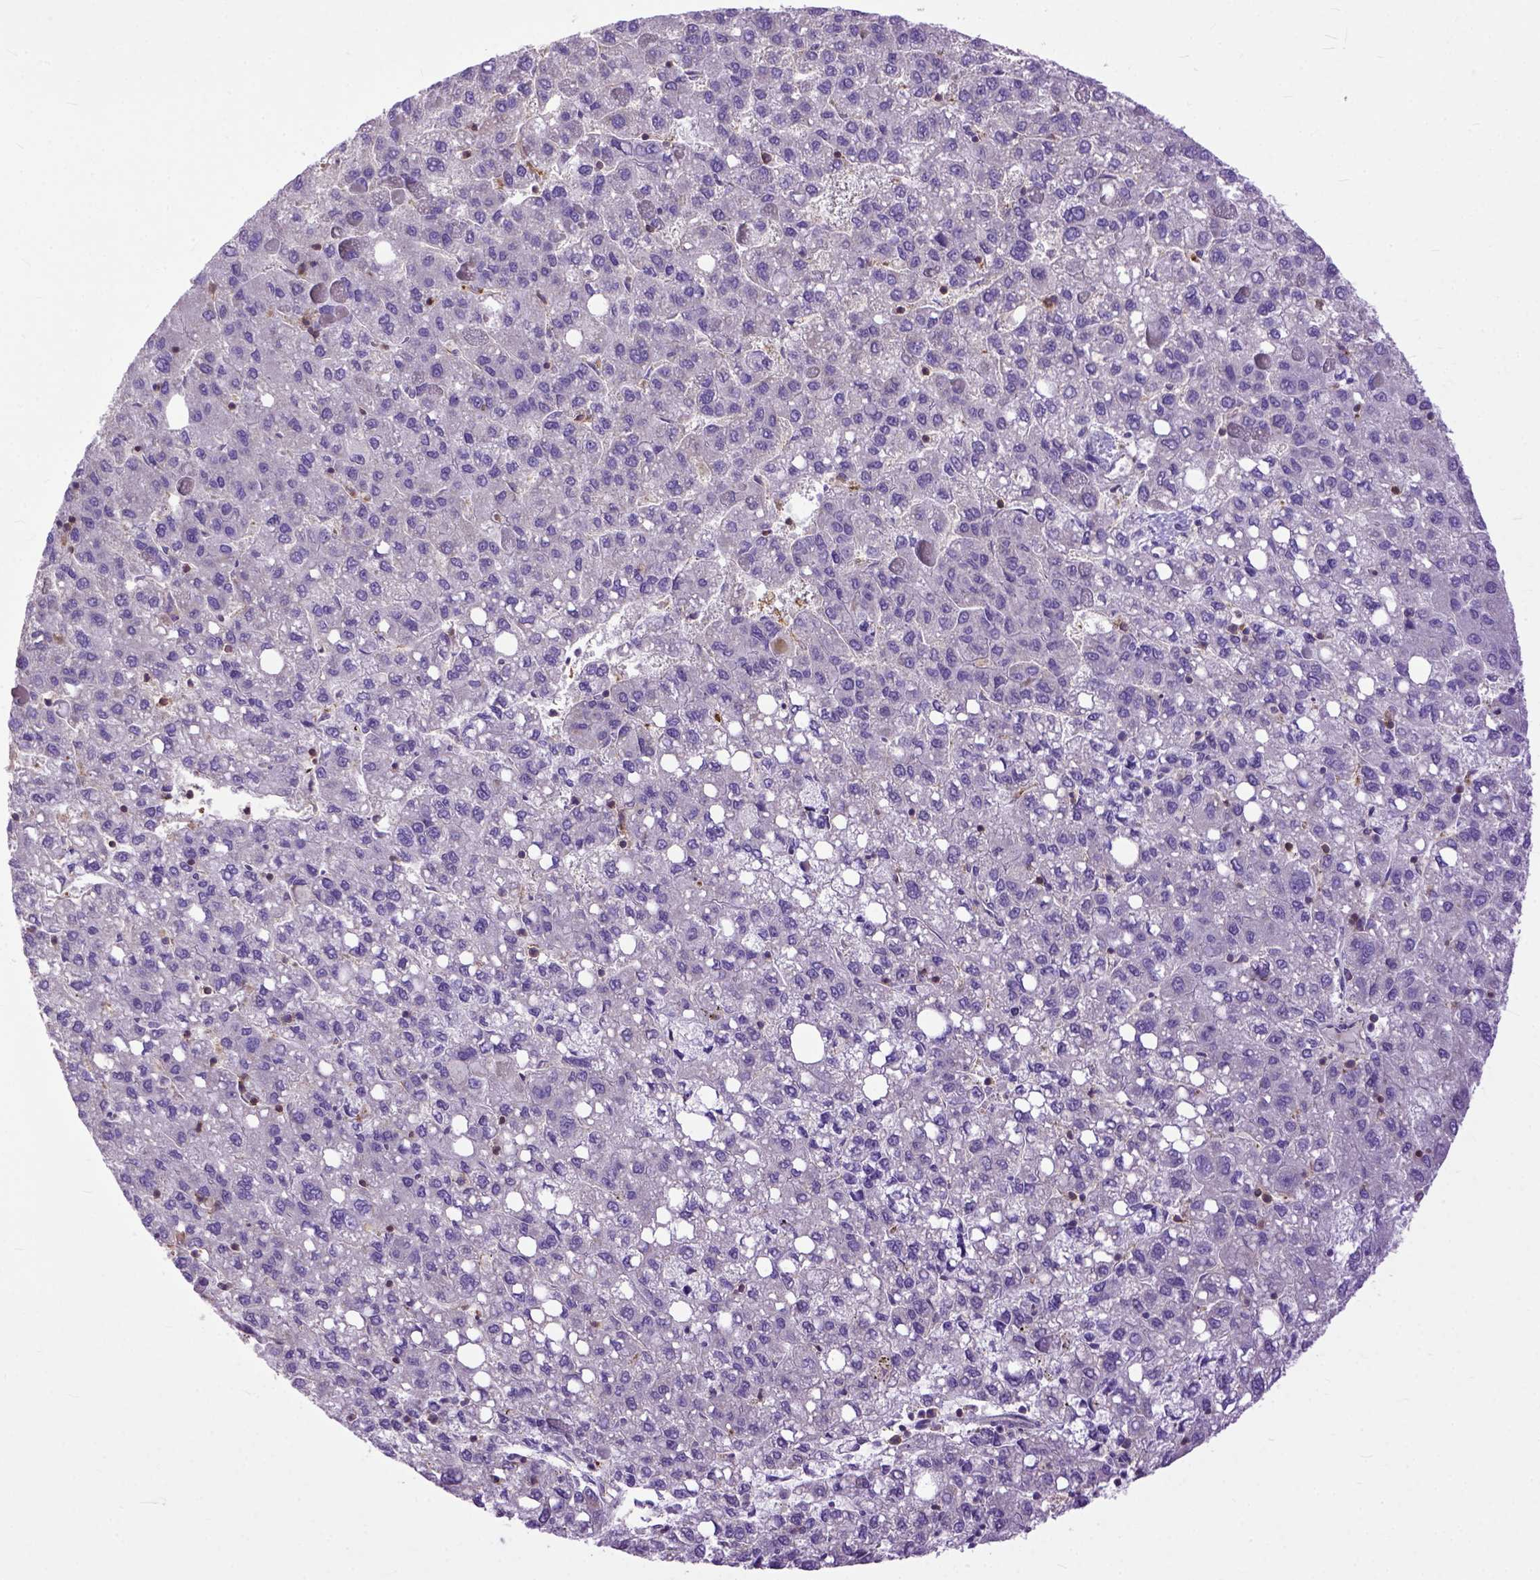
{"staining": {"intensity": "negative", "quantity": "none", "location": "none"}, "tissue": "liver cancer", "cell_type": "Tumor cells", "image_type": "cancer", "snomed": [{"axis": "morphology", "description": "Carcinoma, Hepatocellular, NOS"}, {"axis": "topography", "description": "Liver"}], "caption": "The image exhibits no staining of tumor cells in liver hepatocellular carcinoma.", "gene": "NAMPT", "patient": {"sex": "female", "age": 82}}